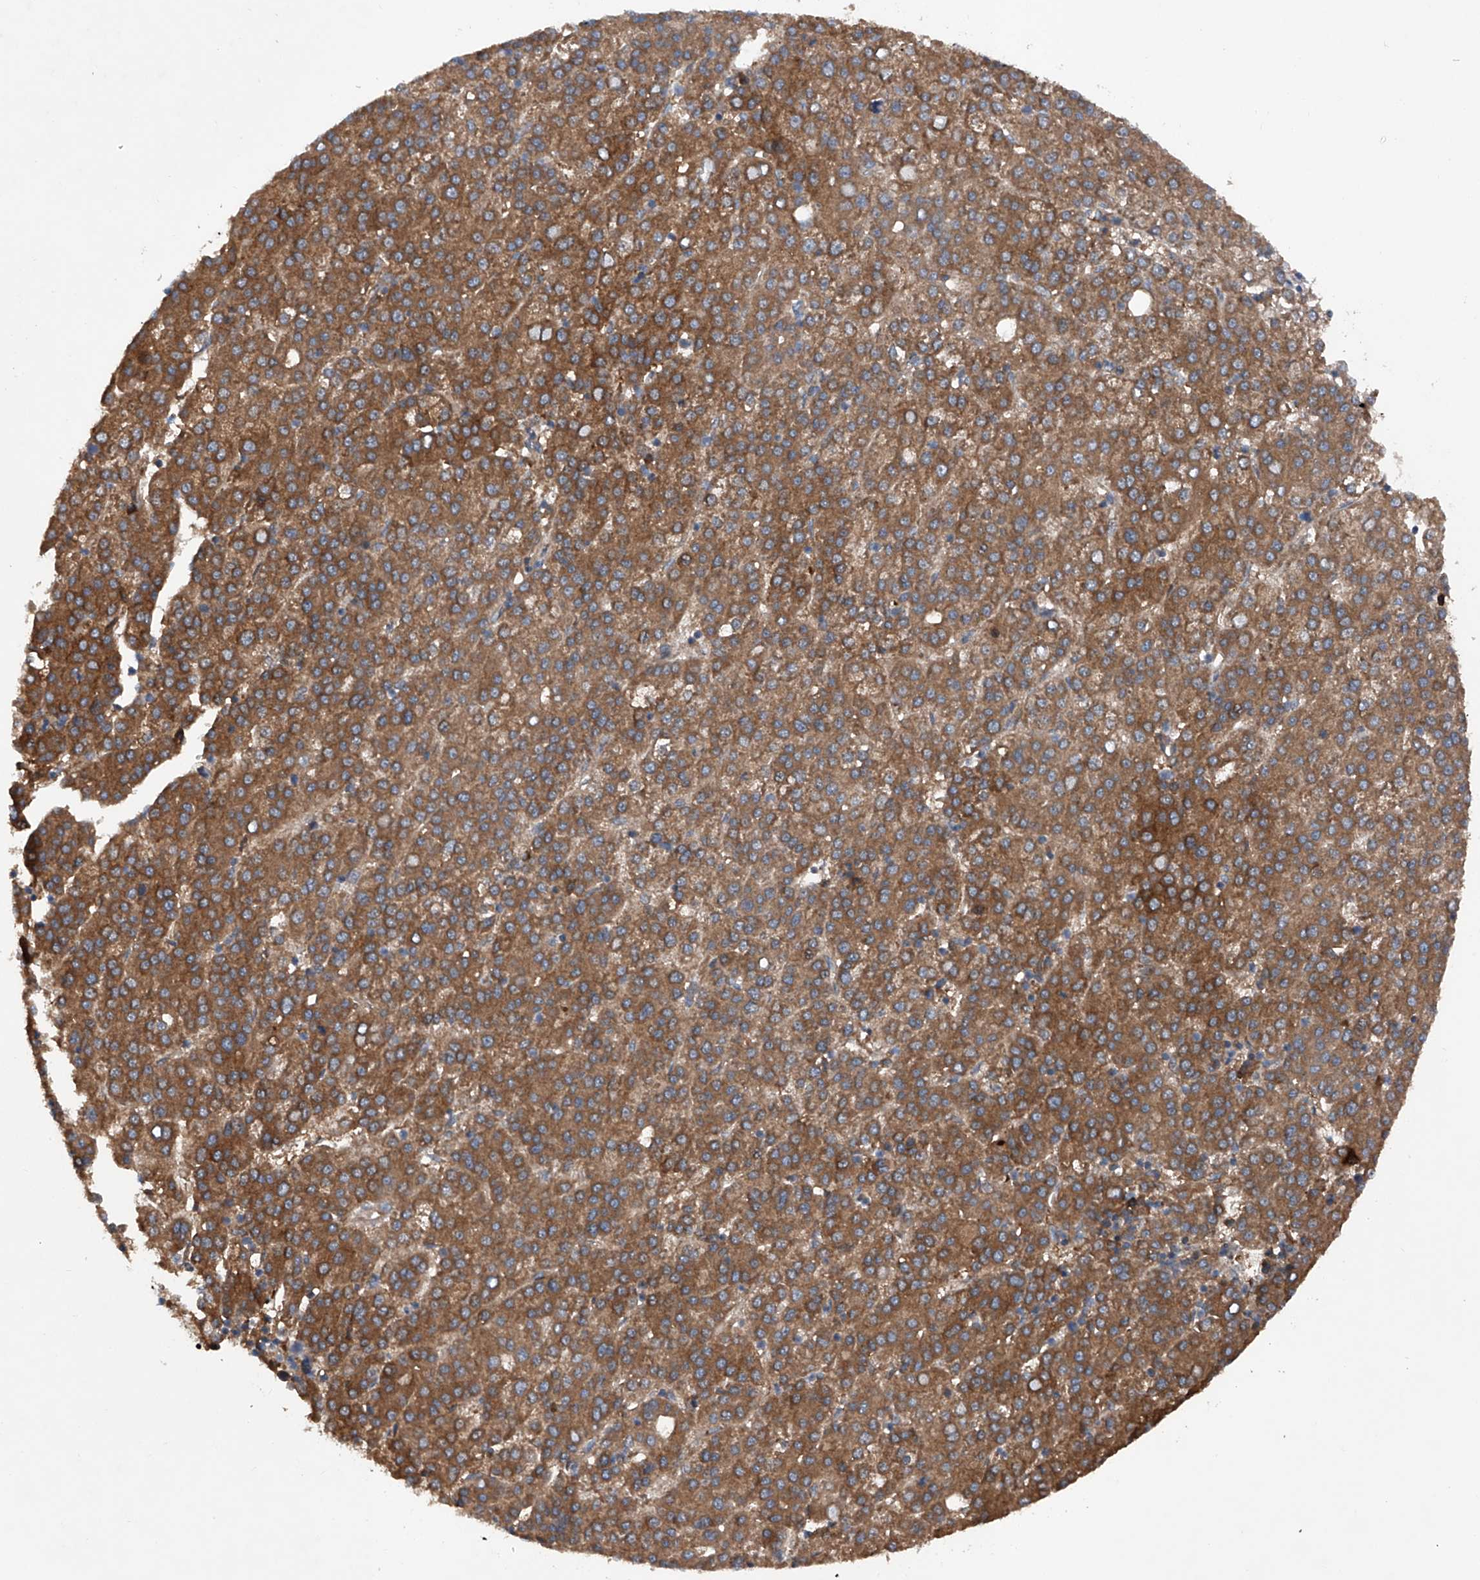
{"staining": {"intensity": "strong", "quantity": ">75%", "location": "cytoplasmic/membranous"}, "tissue": "liver cancer", "cell_type": "Tumor cells", "image_type": "cancer", "snomed": [{"axis": "morphology", "description": "Carcinoma, Hepatocellular, NOS"}, {"axis": "topography", "description": "Liver"}], "caption": "This image shows immunohistochemistry (IHC) staining of liver hepatocellular carcinoma, with high strong cytoplasmic/membranous staining in about >75% of tumor cells.", "gene": "DAD1", "patient": {"sex": "female", "age": 58}}